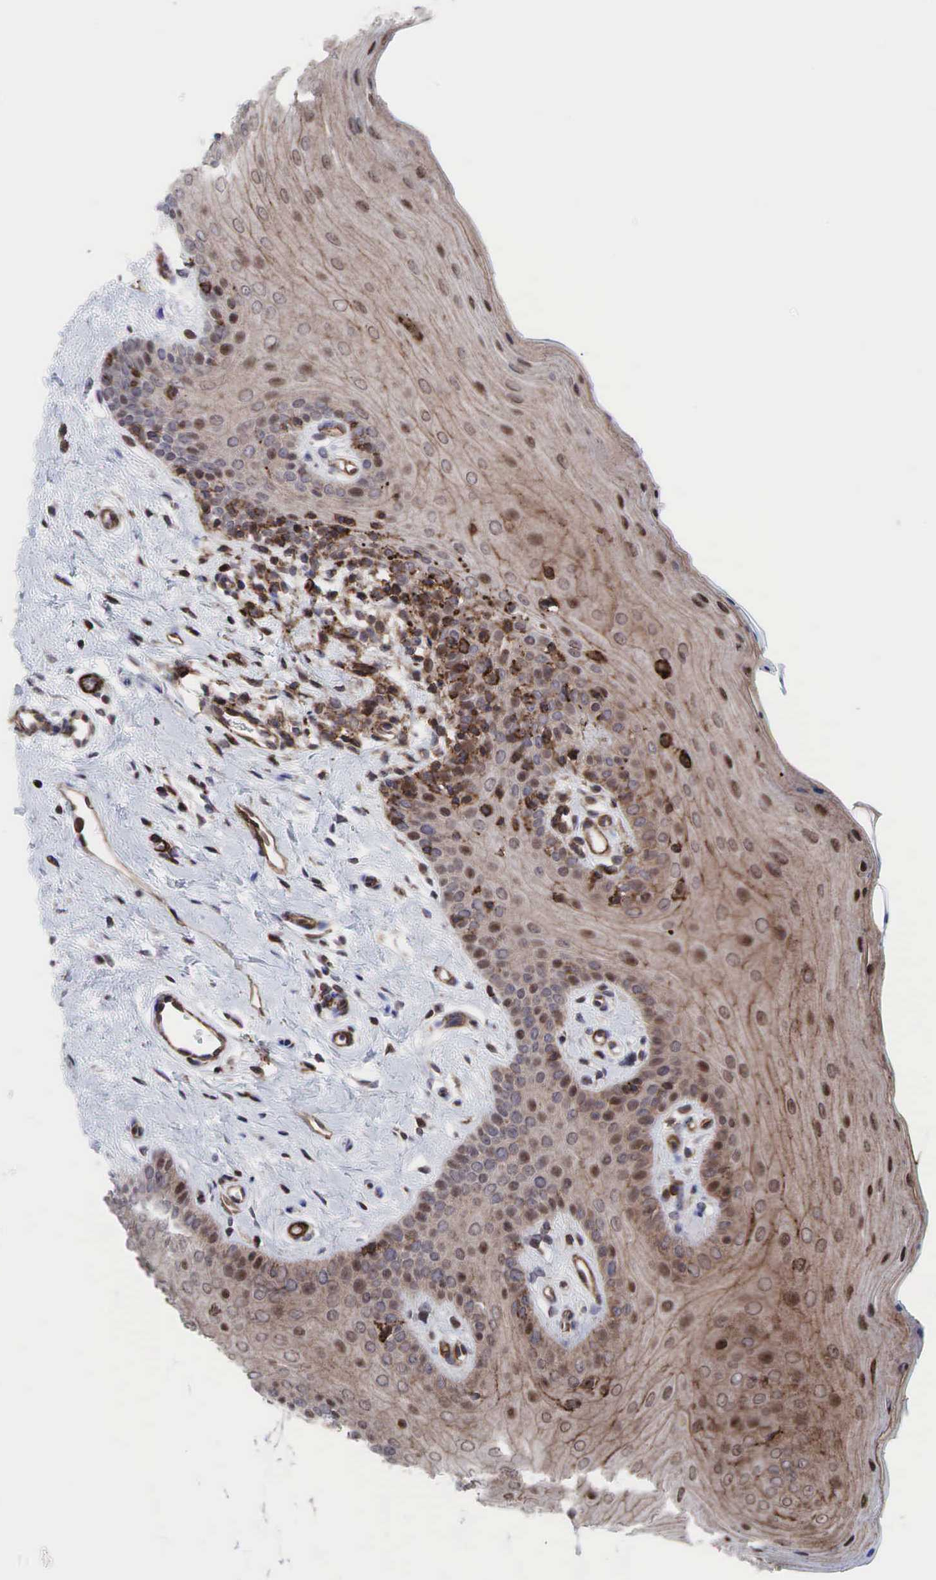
{"staining": {"intensity": "moderate", "quantity": "25%-75%", "location": "cytoplasmic/membranous,nuclear"}, "tissue": "oral mucosa", "cell_type": "Squamous epithelial cells", "image_type": "normal", "snomed": [{"axis": "morphology", "description": "Normal tissue, NOS"}, {"axis": "topography", "description": "Oral tissue"}], "caption": "Protein expression analysis of benign human oral mucosa reveals moderate cytoplasmic/membranous,nuclear staining in about 25%-75% of squamous epithelial cells. (IHC, brightfield microscopy, high magnification).", "gene": "GPRASP1", "patient": {"sex": "male", "age": 14}}